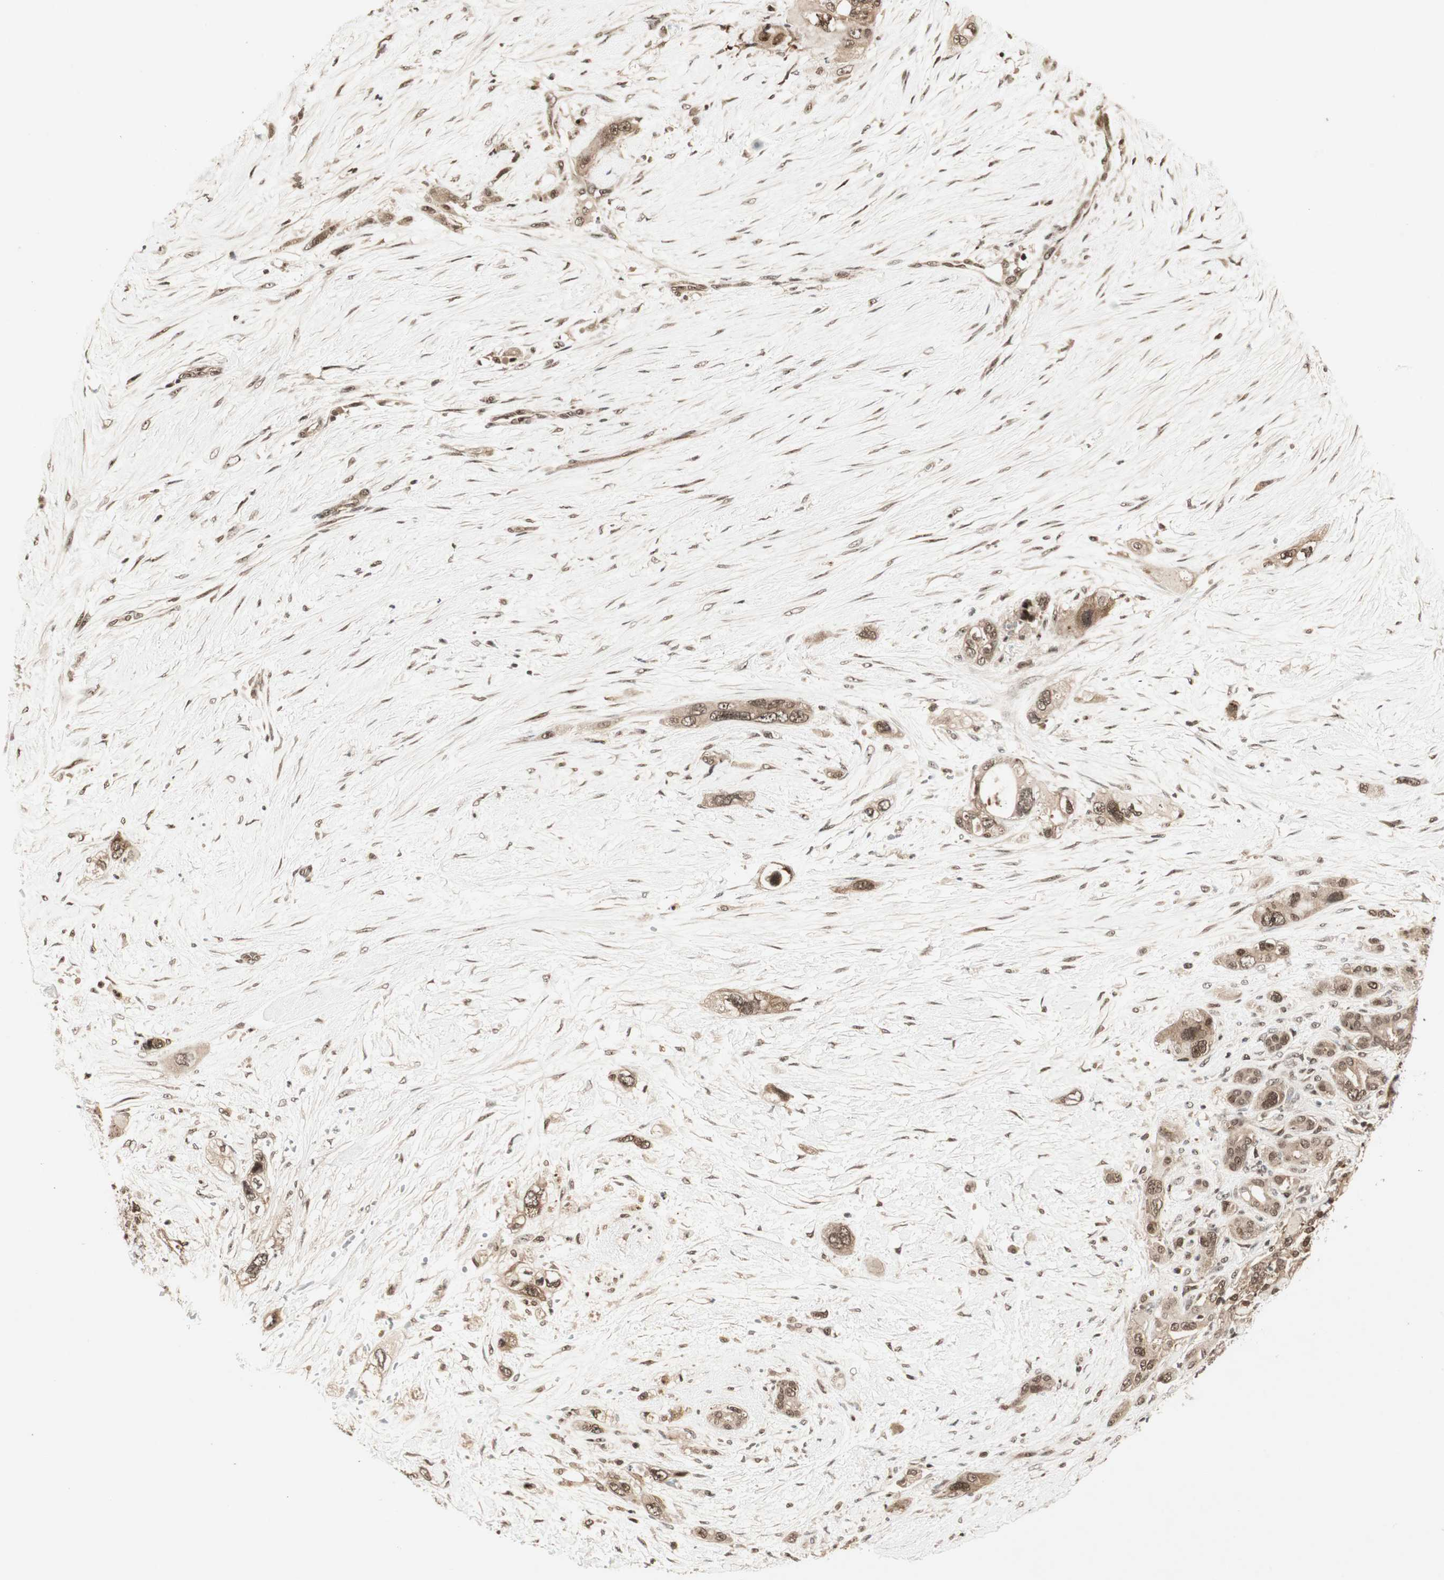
{"staining": {"intensity": "moderate", "quantity": ">75%", "location": "cytoplasmic/membranous,nuclear"}, "tissue": "pancreatic cancer", "cell_type": "Tumor cells", "image_type": "cancer", "snomed": [{"axis": "morphology", "description": "Adenocarcinoma, NOS"}, {"axis": "topography", "description": "Pancreas"}], "caption": "Approximately >75% of tumor cells in human pancreatic cancer (adenocarcinoma) demonstrate moderate cytoplasmic/membranous and nuclear protein staining as visualized by brown immunohistochemical staining.", "gene": "CSNK2B", "patient": {"sex": "male", "age": 46}}